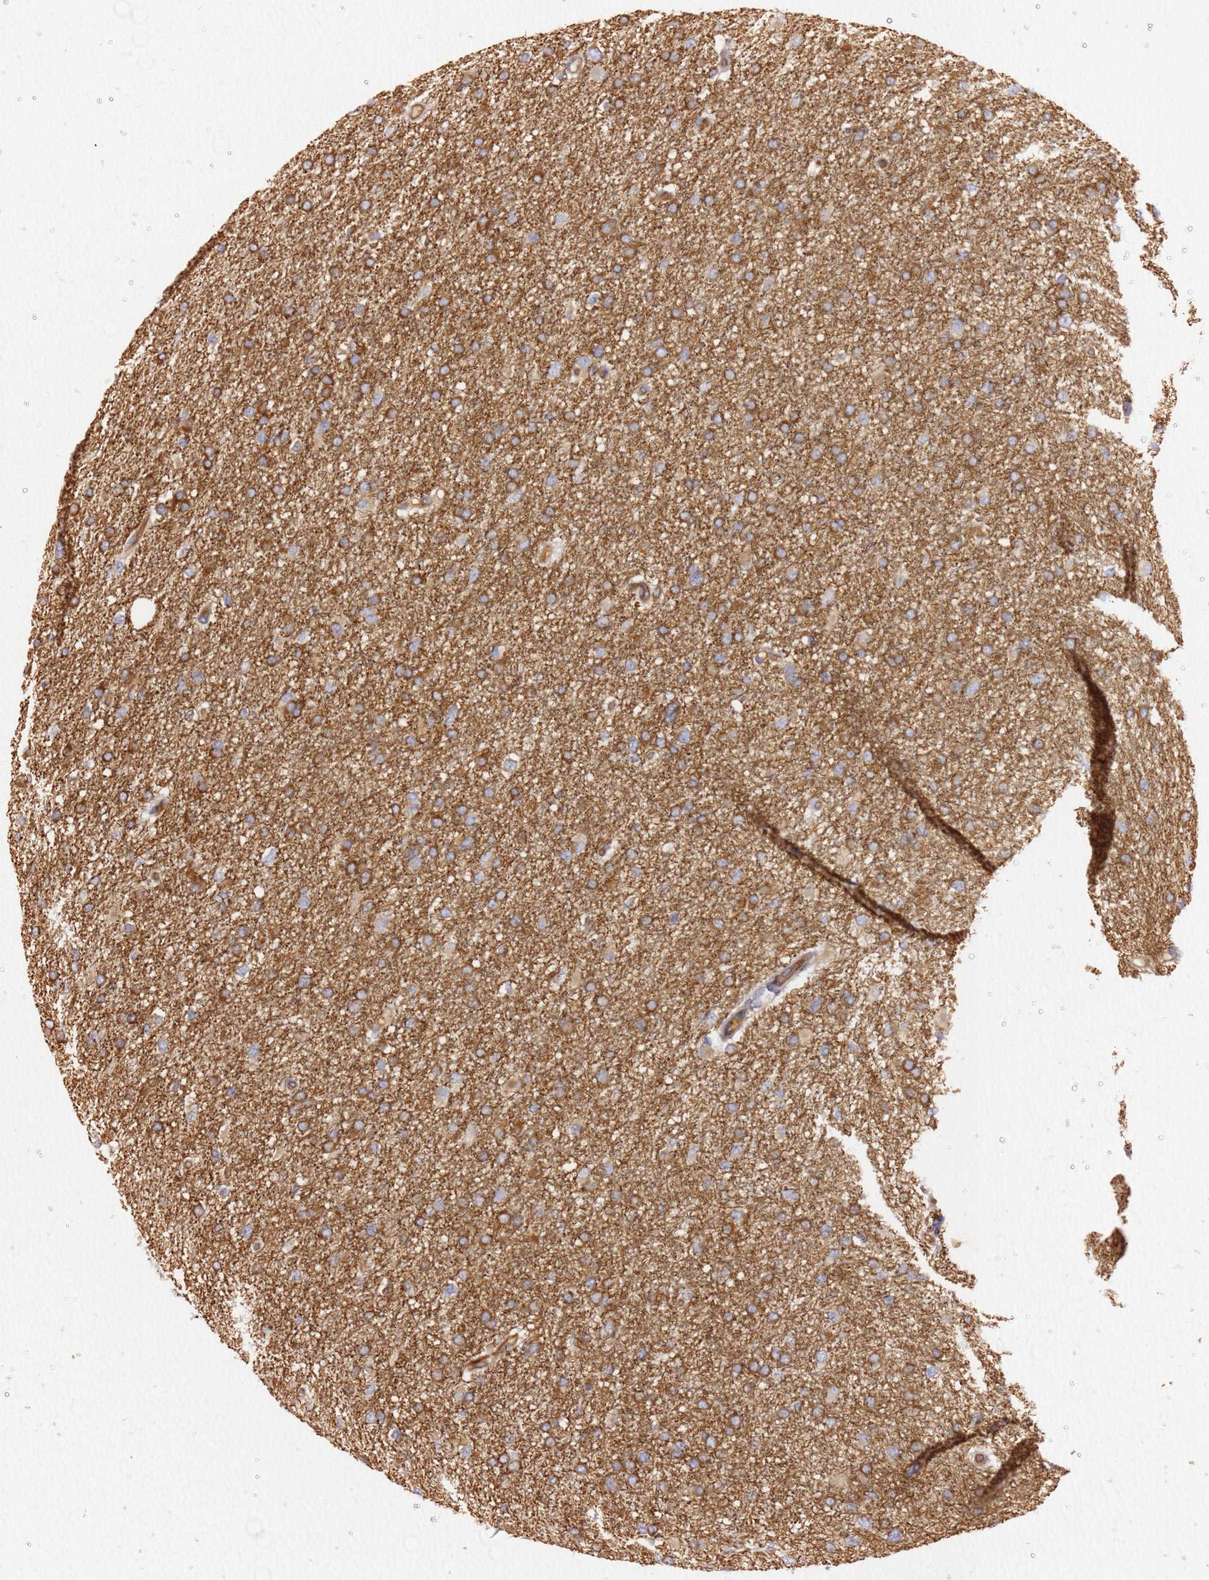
{"staining": {"intensity": "moderate", "quantity": ">75%", "location": "cytoplasmic/membranous"}, "tissue": "glioma", "cell_type": "Tumor cells", "image_type": "cancer", "snomed": [{"axis": "morphology", "description": "Glioma, malignant, High grade"}, {"axis": "topography", "description": "Cerebral cortex"}], "caption": "A brown stain highlights moderate cytoplasmic/membranous positivity of a protein in human glioma tumor cells. The protein is stained brown, and the nuclei are stained in blue (DAB (3,3'-diaminobenzidine) IHC with brightfield microscopy, high magnification).", "gene": "KIF7", "patient": {"sex": "female", "age": 36}}